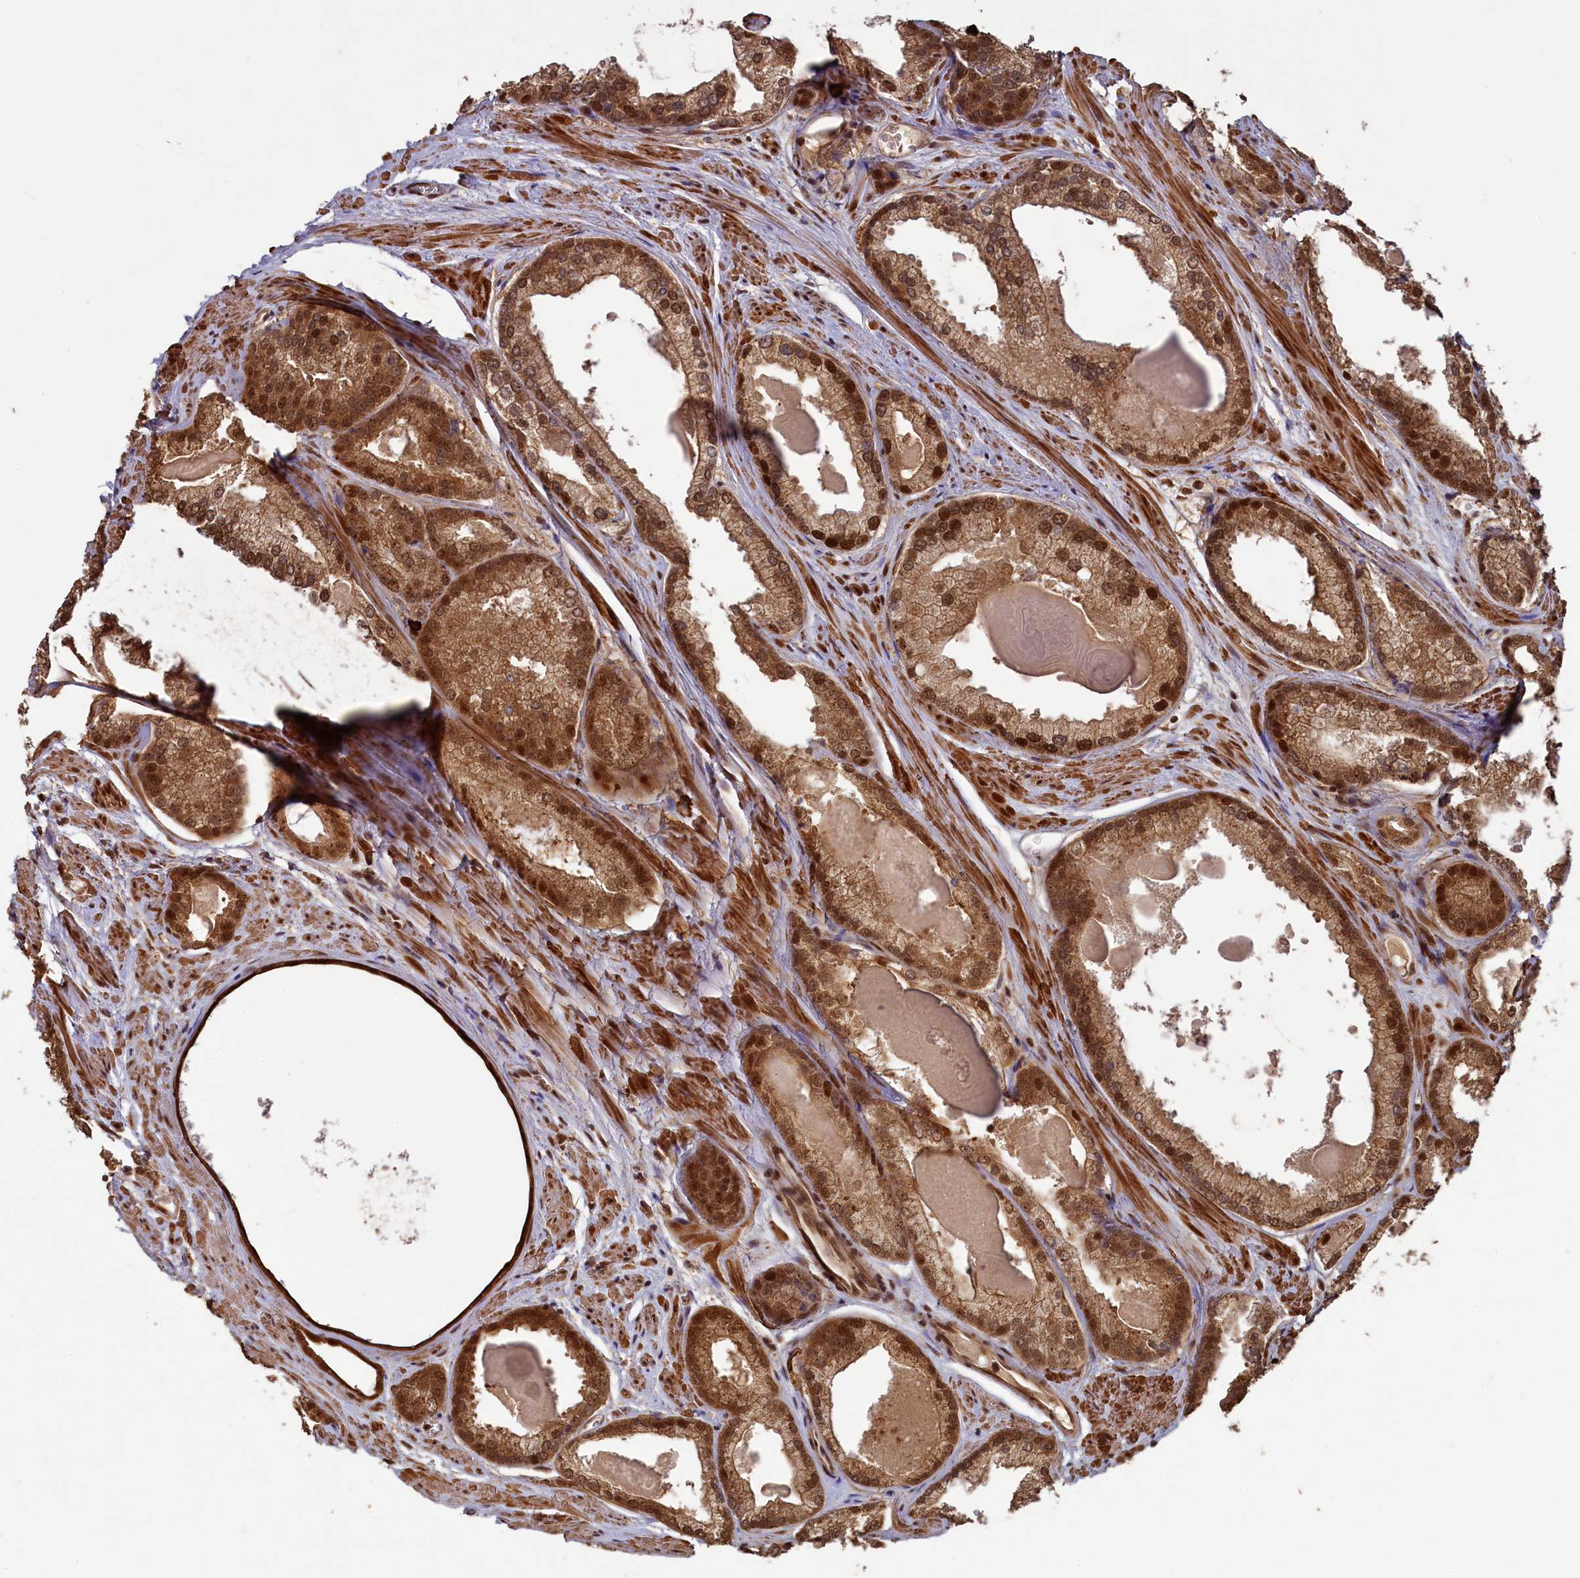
{"staining": {"intensity": "moderate", "quantity": ">75%", "location": "cytoplasmic/membranous,nuclear"}, "tissue": "prostate cancer", "cell_type": "Tumor cells", "image_type": "cancer", "snomed": [{"axis": "morphology", "description": "Adenocarcinoma, Low grade"}, {"axis": "topography", "description": "Prostate"}], "caption": "This histopathology image demonstrates prostate adenocarcinoma (low-grade) stained with IHC to label a protein in brown. The cytoplasmic/membranous and nuclear of tumor cells show moderate positivity for the protein. Nuclei are counter-stained blue.", "gene": "NAE1", "patient": {"sex": "male", "age": 54}}